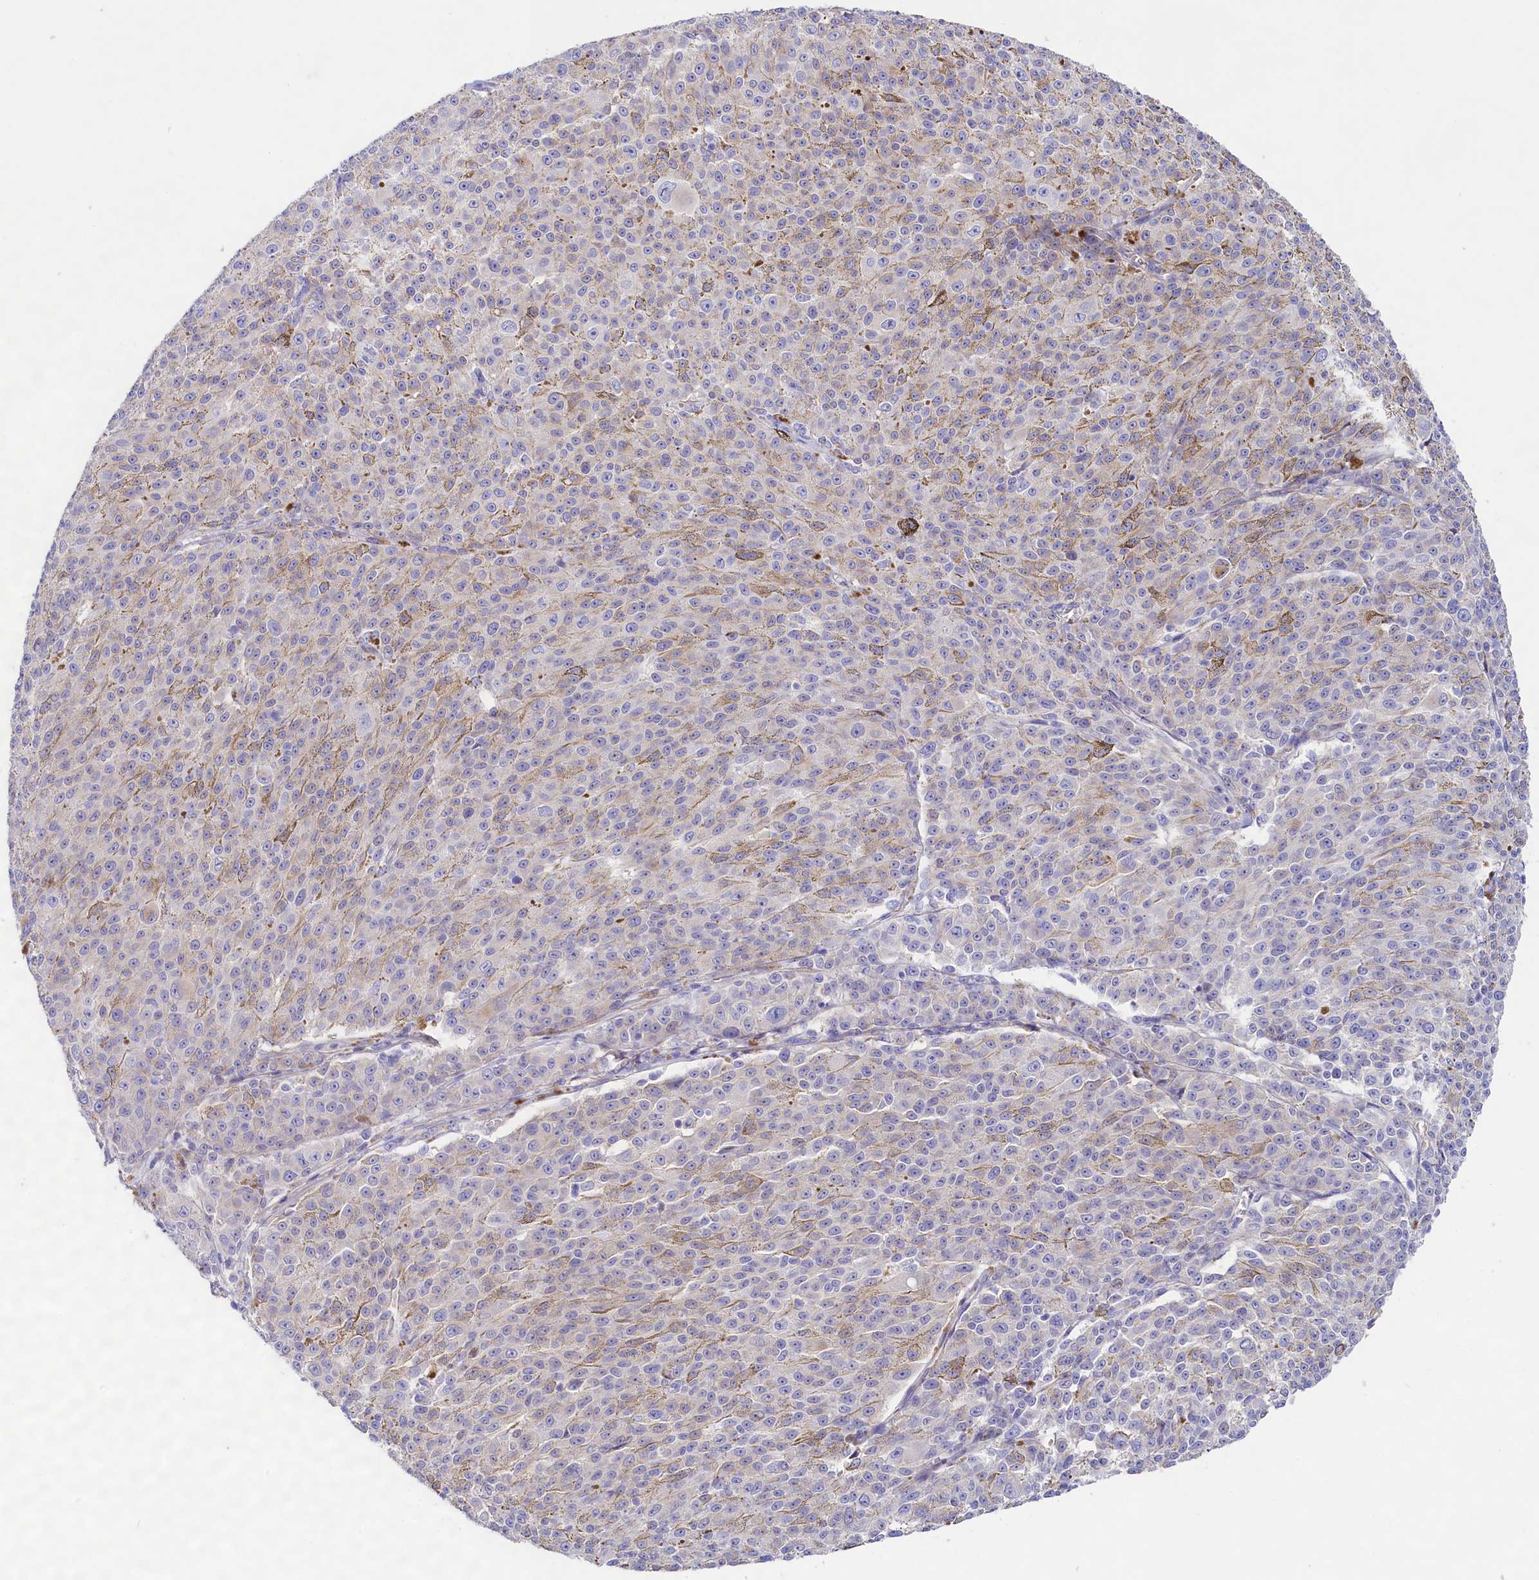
{"staining": {"intensity": "negative", "quantity": "none", "location": "none"}, "tissue": "melanoma", "cell_type": "Tumor cells", "image_type": "cancer", "snomed": [{"axis": "morphology", "description": "Malignant melanoma, NOS"}, {"axis": "topography", "description": "Skin"}], "caption": "Immunohistochemistry photomicrograph of neoplastic tissue: malignant melanoma stained with DAB demonstrates no significant protein positivity in tumor cells. (DAB (3,3'-diaminobenzidine) immunohistochemistry visualized using brightfield microscopy, high magnification).", "gene": "PPP1R13L", "patient": {"sex": "female", "age": 52}}